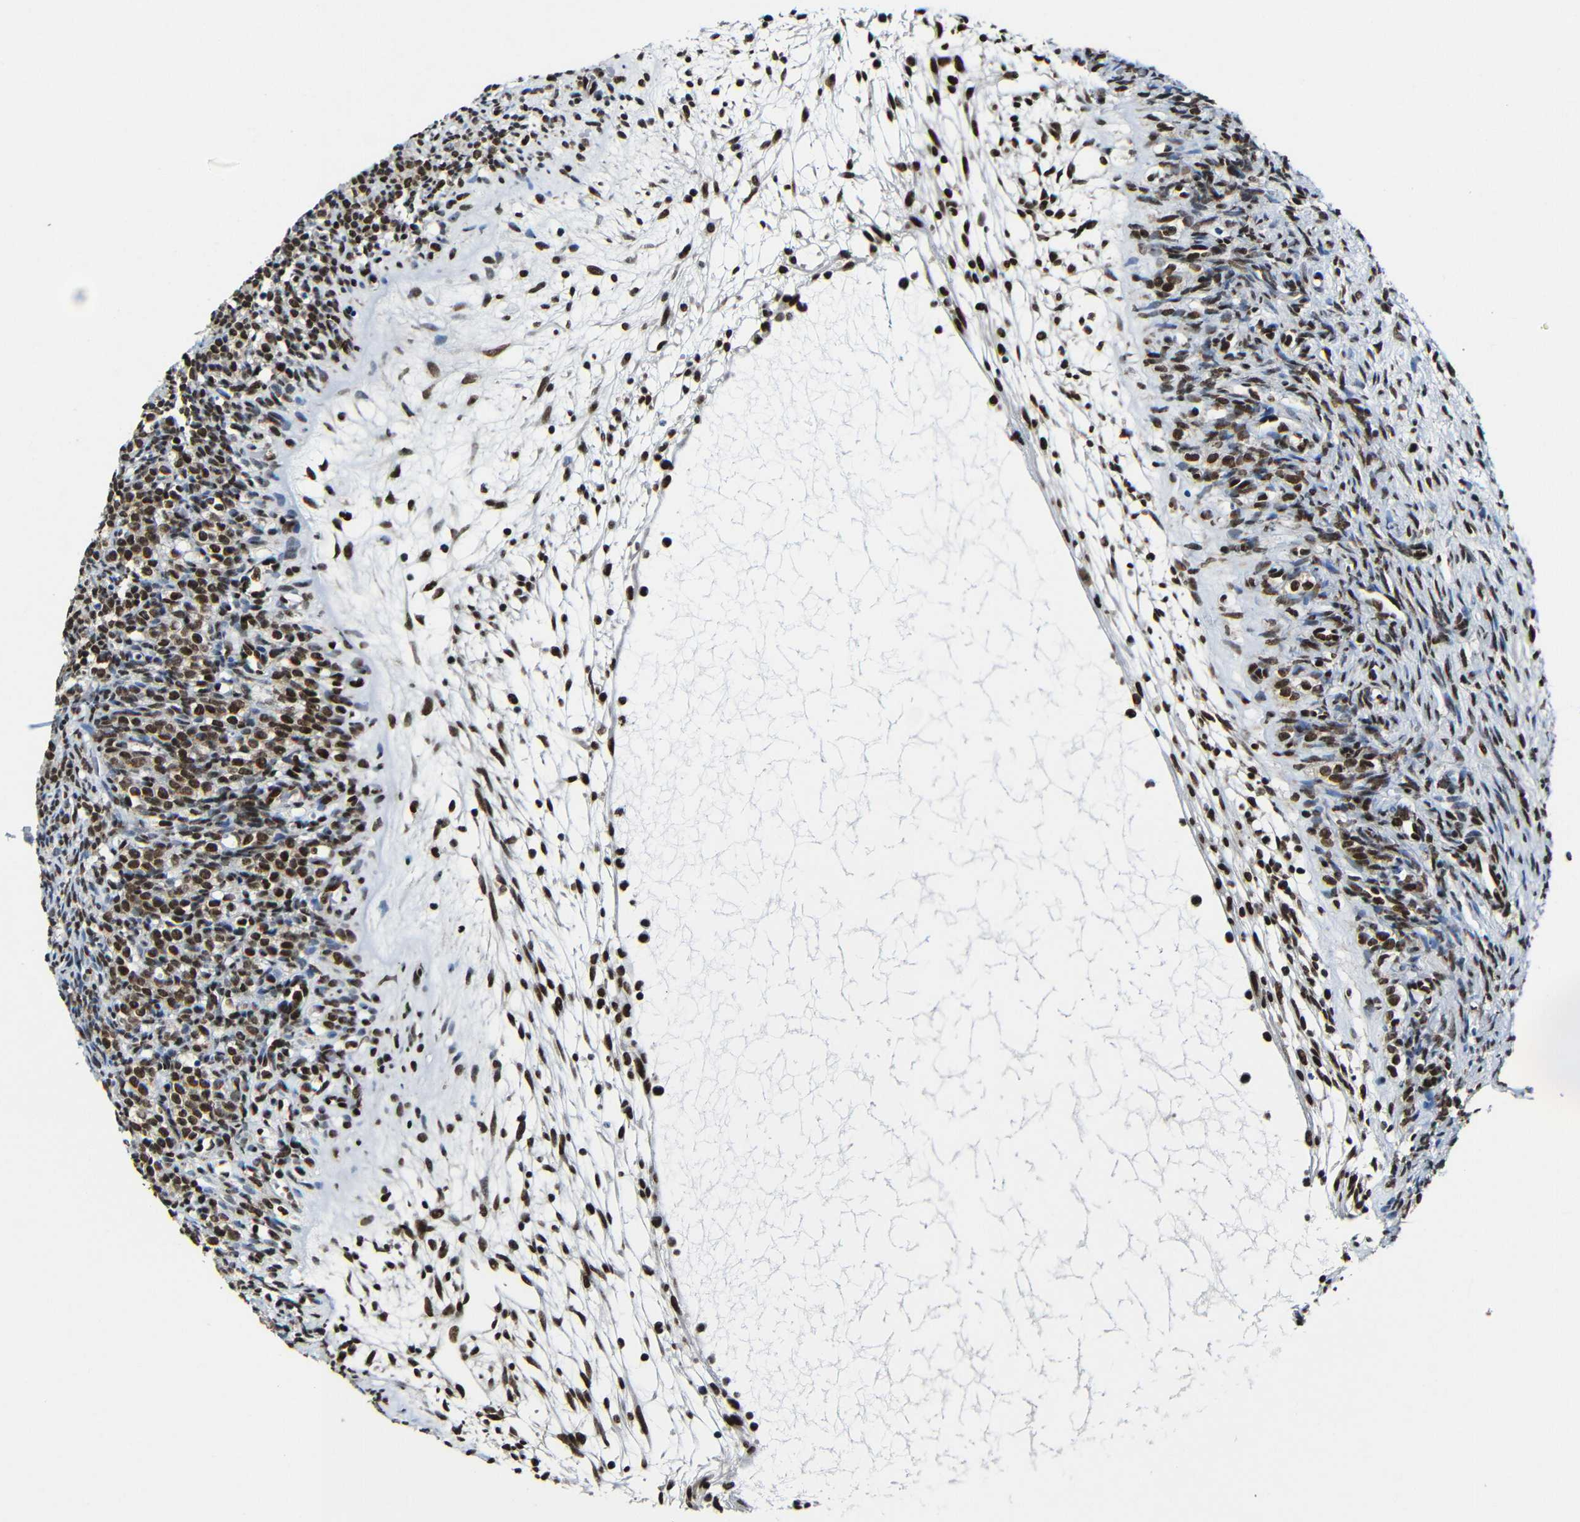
{"staining": {"intensity": "strong", "quantity": ">75%", "location": "nuclear"}, "tissue": "ovary", "cell_type": "Ovarian stroma cells", "image_type": "normal", "snomed": [{"axis": "morphology", "description": "Normal tissue, NOS"}, {"axis": "topography", "description": "Ovary"}], "caption": "Immunohistochemical staining of benign ovary reveals strong nuclear protein positivity in approximately >75% of ovarian stroma cells. (DAB IHC, brown staining for protein, blue staining for nuclei).", "gene": "PTBP1", "patient": {"sex": "female", "age": 33}}